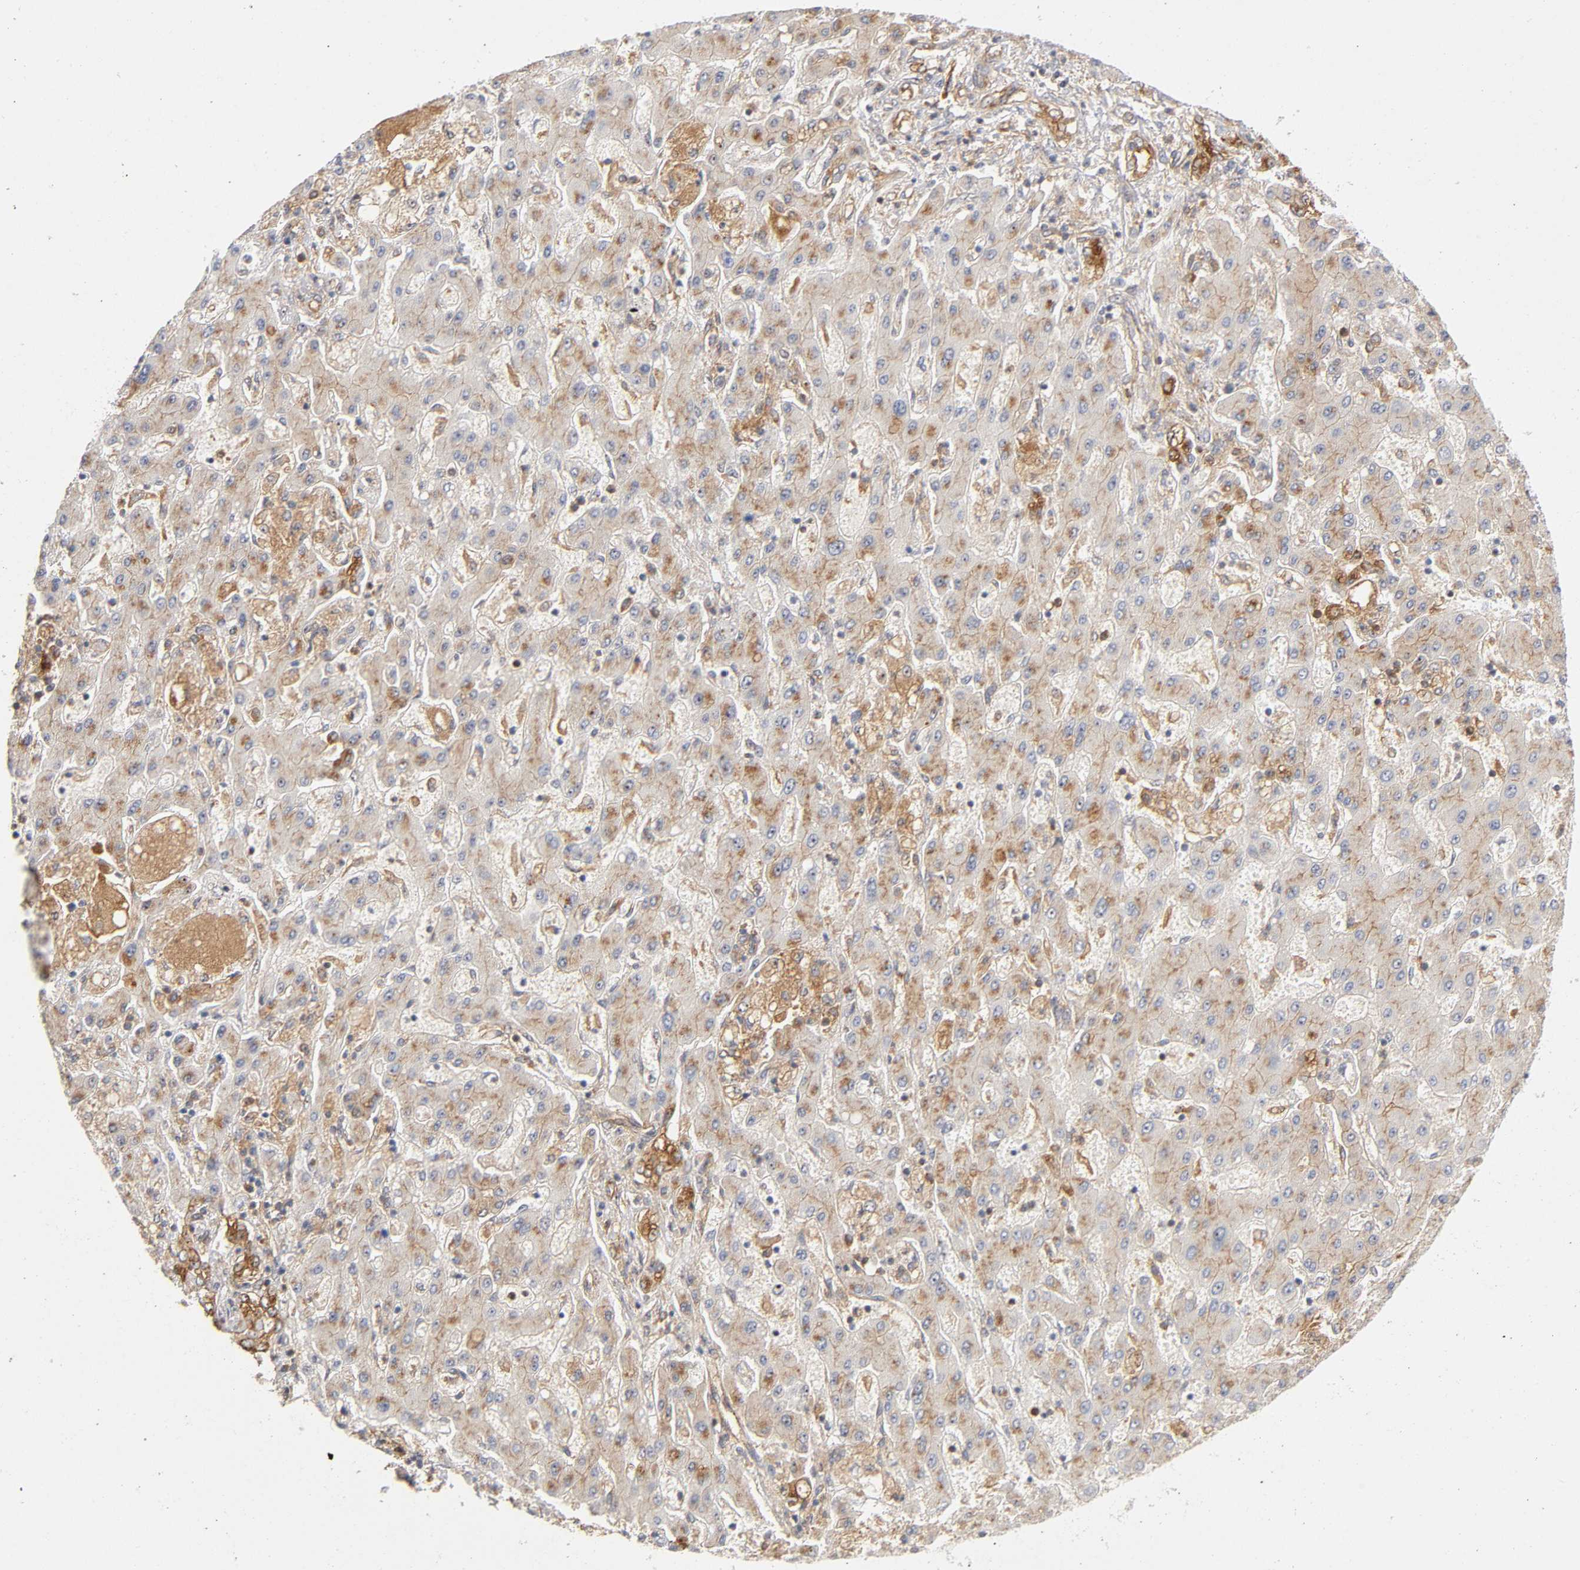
{"staining": {"intensity": "moderate", "quantity": ">75%", "location": "cytoplasmic/membranous"}, "tissue": "liver cancer", "cell_type": "Tumor cells", "image_type": "cancer", "snomed": [{"axis": "morphology", "description": "Cholangiocarcinoma"}, {"axis": "topography", "description": "Liver"}], "caption": "Liver cancer stained for a protein exhibits moderate cytoplasmic/membranous positivity in tumor cells.", "gene": "PLD1", "patient": {"sex": "male", "age": 50}}